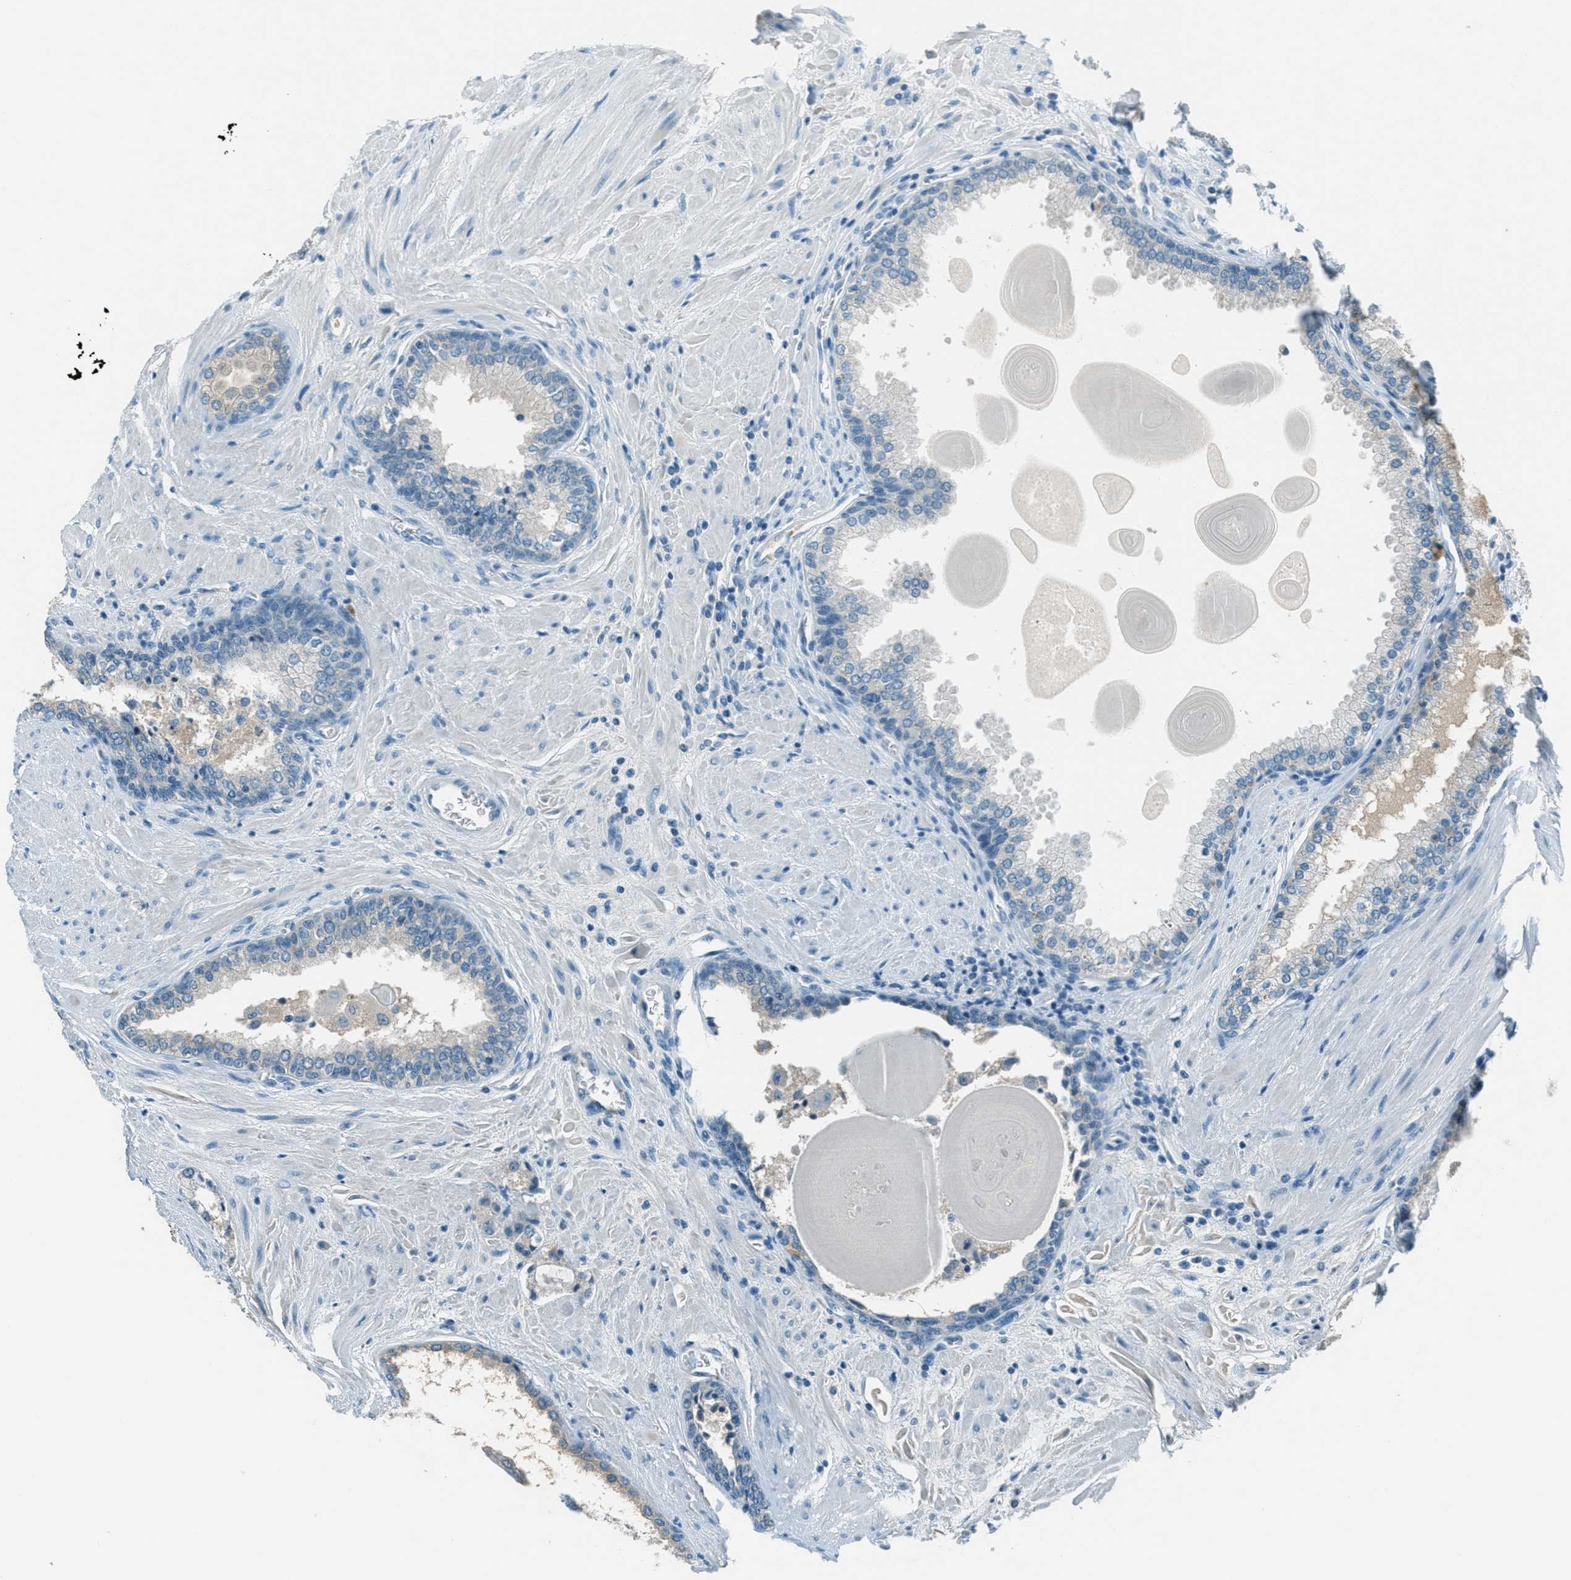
{"staining": {"intensity": "negative", "quantity": "none", "location": "none"}, "tissue": "prostate cancer", "cell_type": "Tumor cells", "image_type": "cancer", "snomed": [{"axis": "morphology", "description": "Adenocarcinoma, High grade"}, {"axis": "topography", "description": "Prostate"}], "caption": "Human prostate cancer stained for a protein using immunohistochemistry demonstrates no positivity in tumor cells.", "gene": "MSLN", "patient": {"sex": "male", "age": 65}}